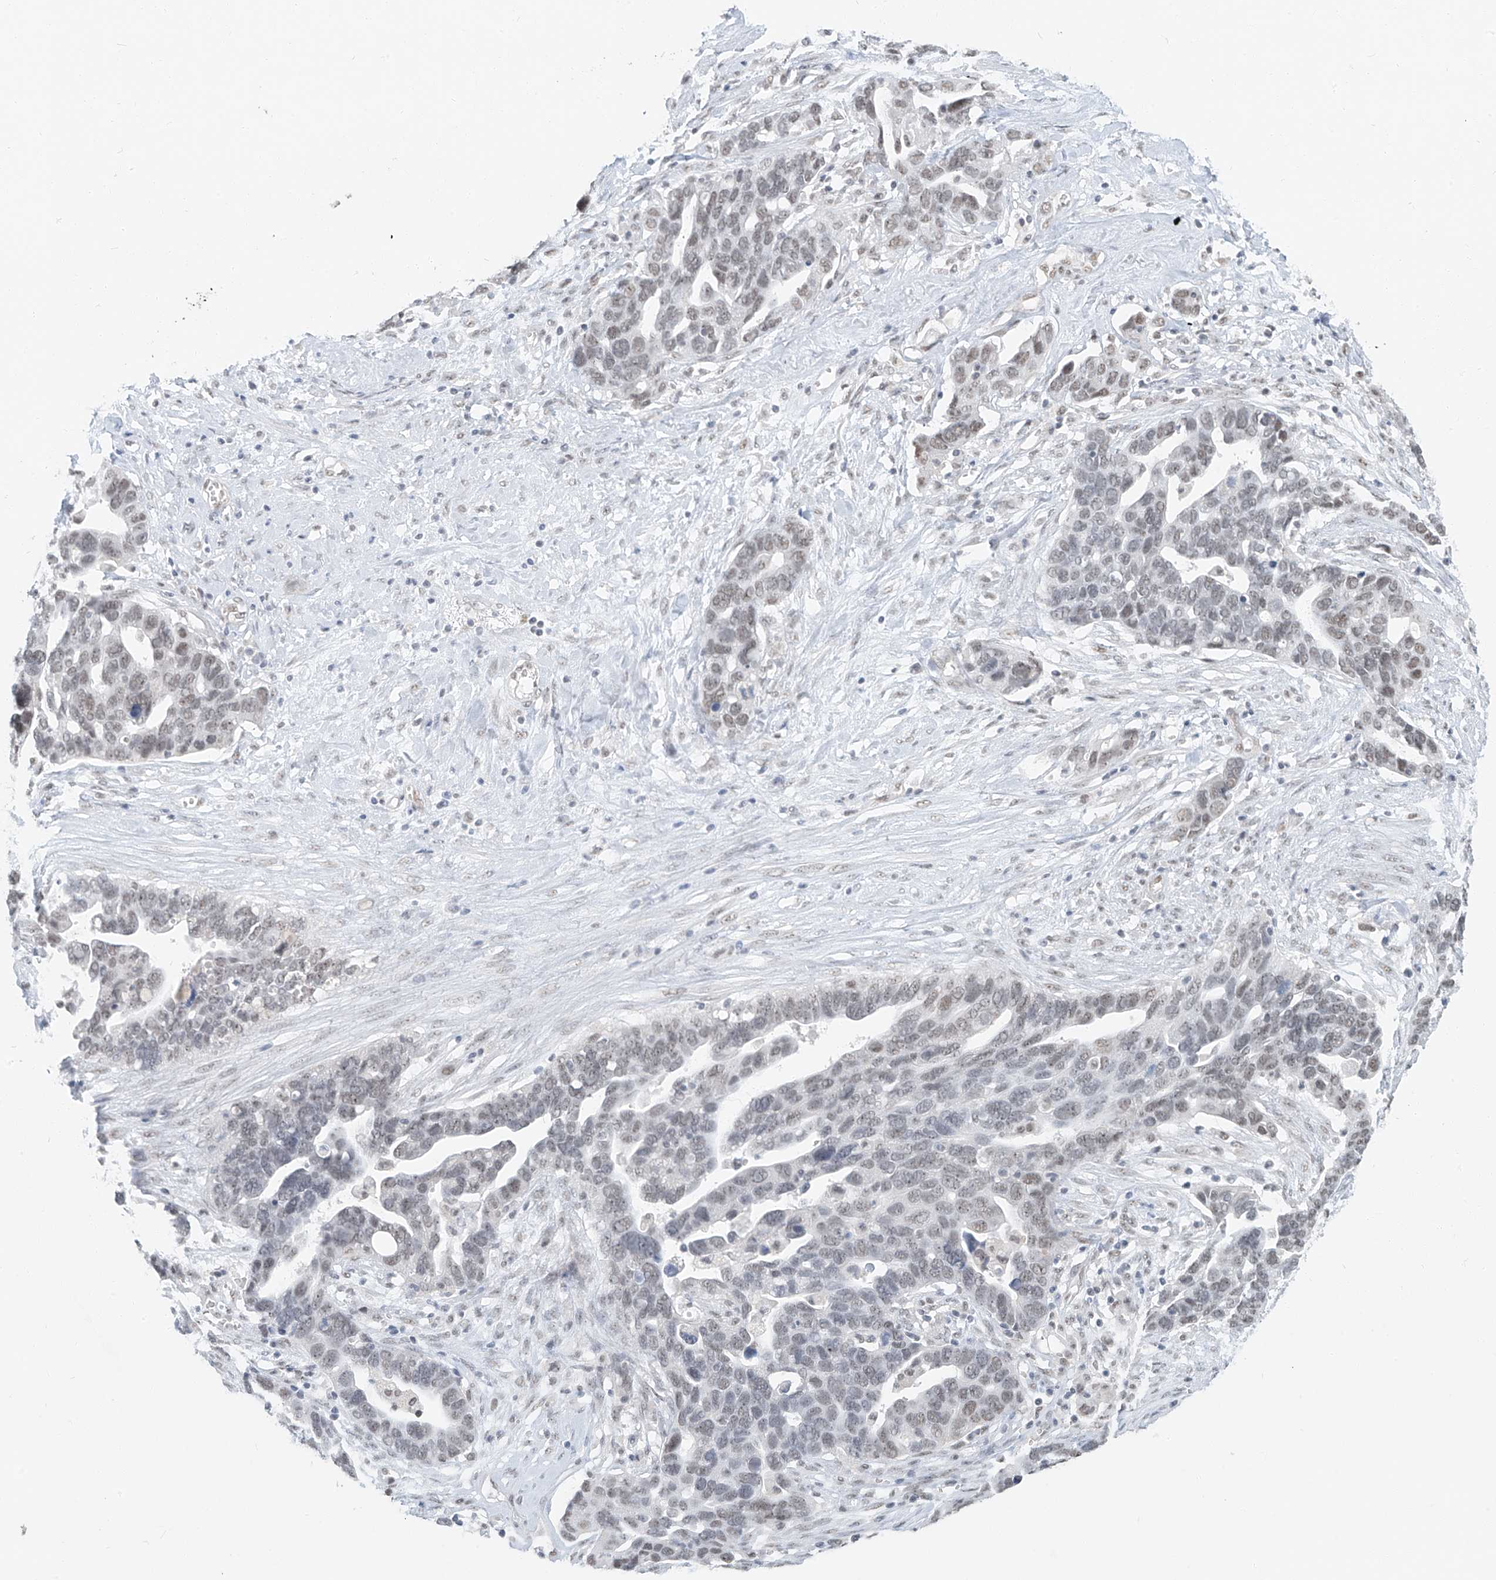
{"staining": {"intensity": "weak", "quantity": "25%-75%", "location": "nuclear"}, "tissue": "ovarian cancer", "cell_type": "Tumor cells", "image_type": "cancer", "snomed": [{"axis": "morphology", "description": "Cystadenocarcinoma, serous, NOS"}, {"axis": "topography", "description": "Ovary"}], "caption": "A low amount of weak nuclear positivity is seen in approximately 25%-75% of tumor cells in ovarian cancer (serous cystadenocarcinoma) tissue. (DAB IHC with brightfield microscopy, high magnification).", "gene": "PGC", "patient": {"sex": "female", "age": 54}}